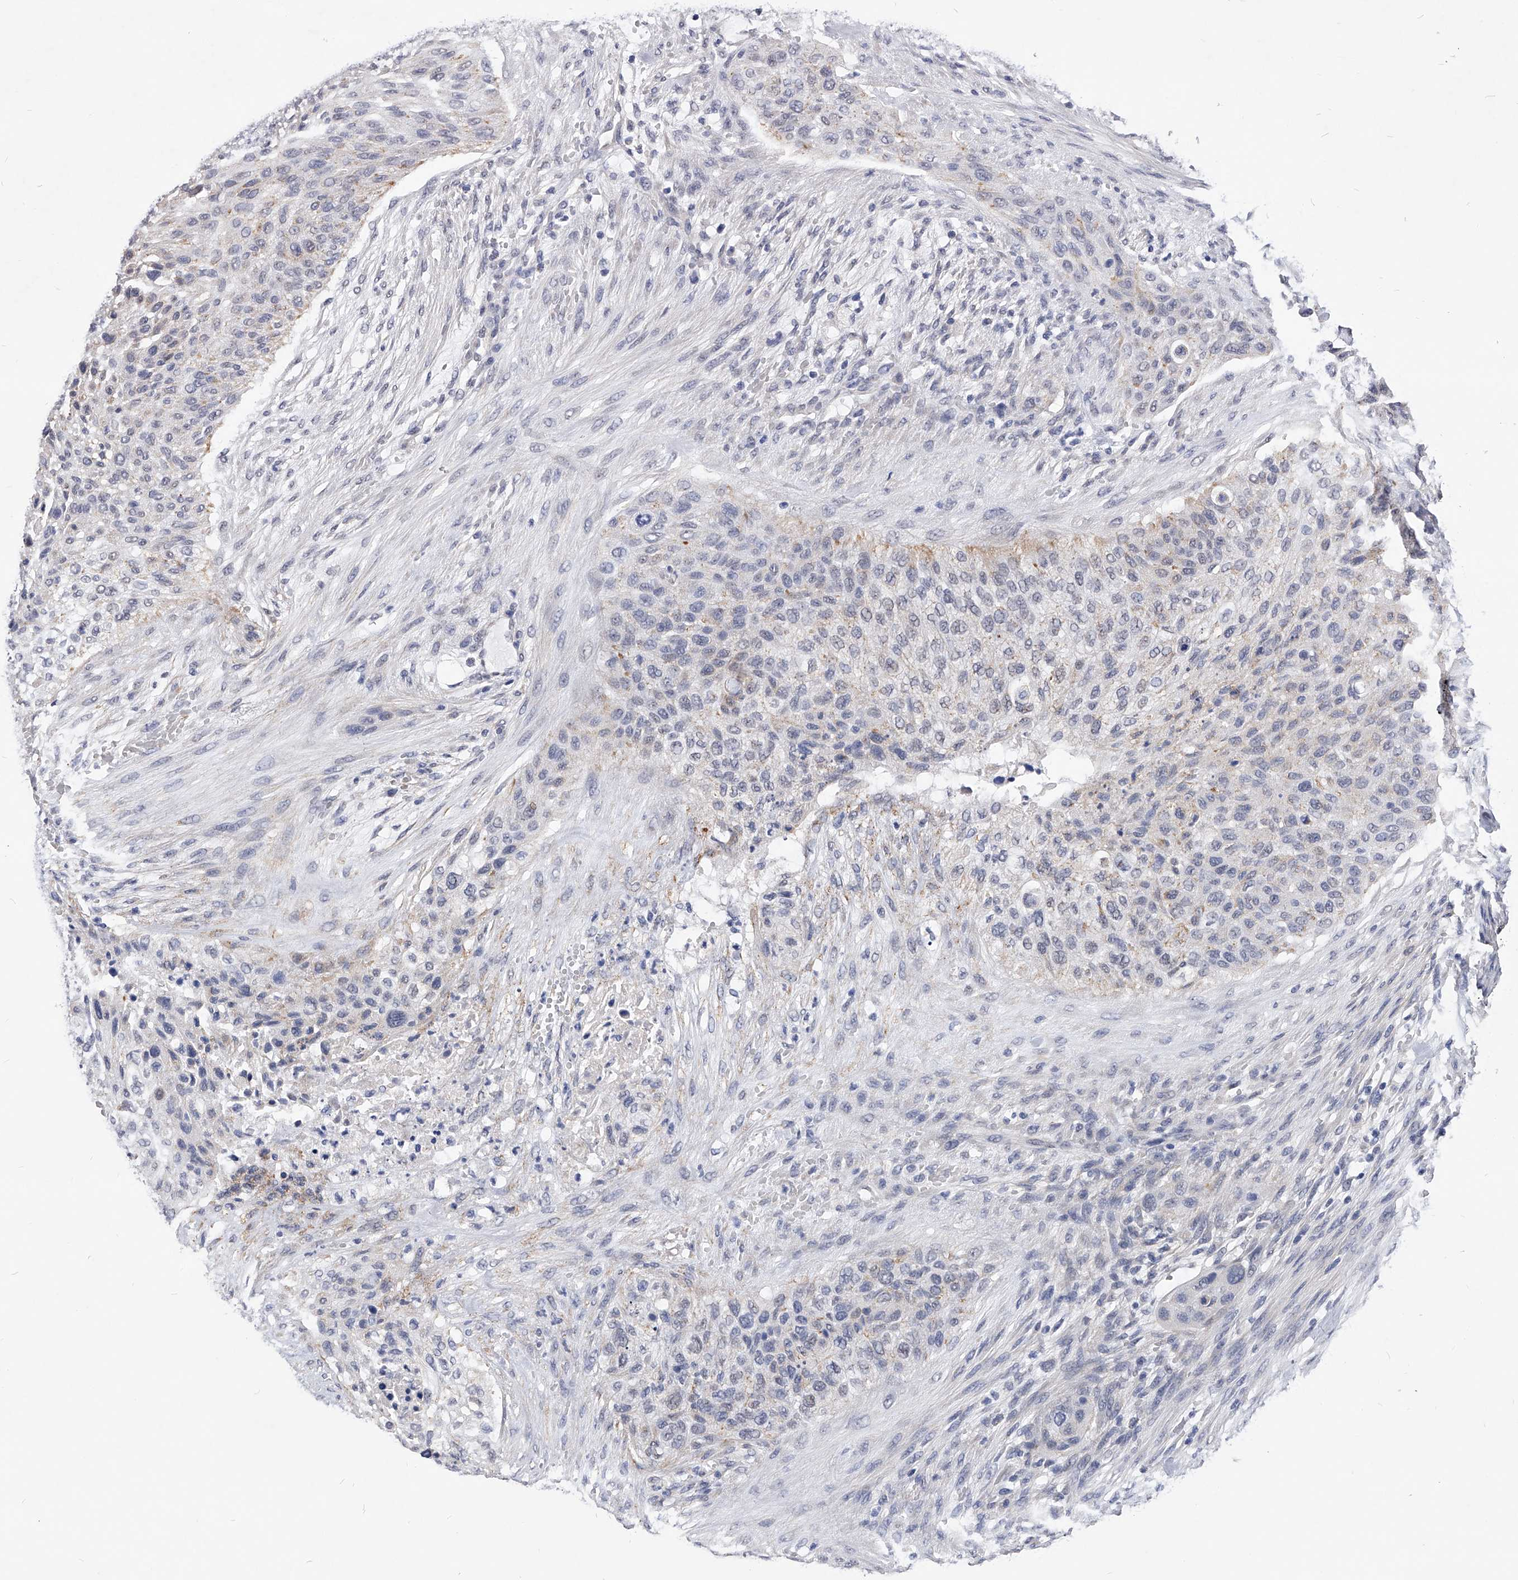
{"staining": {"intensity": "weak", "quantity": "<25%", "location": "cytoplasmic/membranous"}, "tissue": "urothelial cancer", "cell_type": "Tumor cells", "image_type": "cancer", "snomed": [{"axis": "morphology", "description": "Urothelial carcinoma, High grade"}, {"axis": "topography", "description": "Urinary bladder"}], "caption": "IHC photomicrograph of neoplastic tissue: urothelial cancer stained with DAB shows no significant protein staining in tumor cells.", "gene": "ZNF529", "patient": {"sex": "male", "age": 35}}